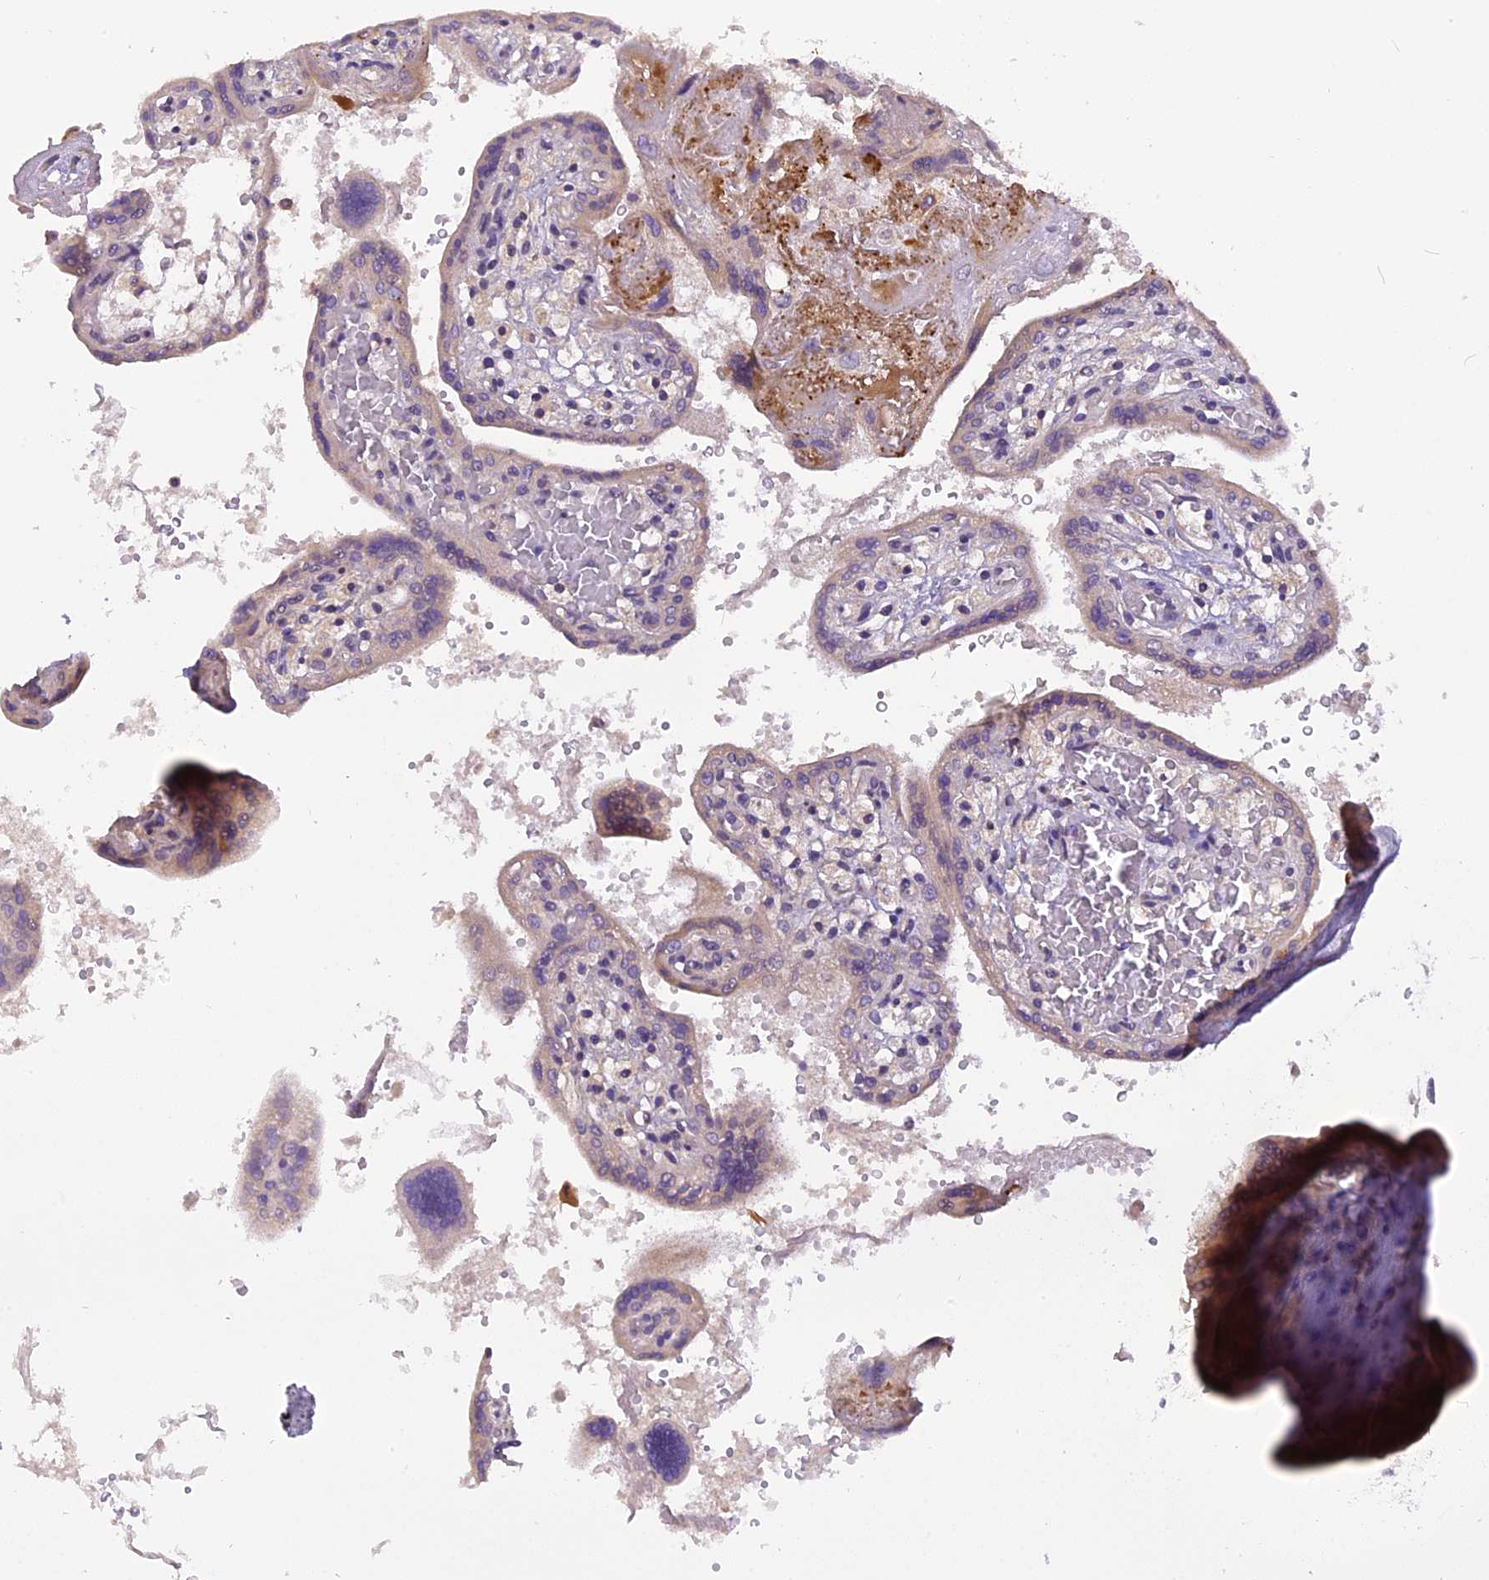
{"staining": {"intensity": "weak", "quantity": ">75%", "location": "cytoplasmic/membranous"}, "tissue": "placenta", "cell_type": "Decidual cells", "image_type": "normal", "snomed": [{"axis": "morphology", "description": "Normal tissue, NOS"}, {"axis": "topography", "description": "Placenta"}], "caption": "About >75% of decidual cells in normal placenta reveal weak cytoplasmic/membranous protein positivity as visualized by brown immunohistochemical staining.", "gene": "FNIP2", "patient": {"sex": "female", "age": 37}}